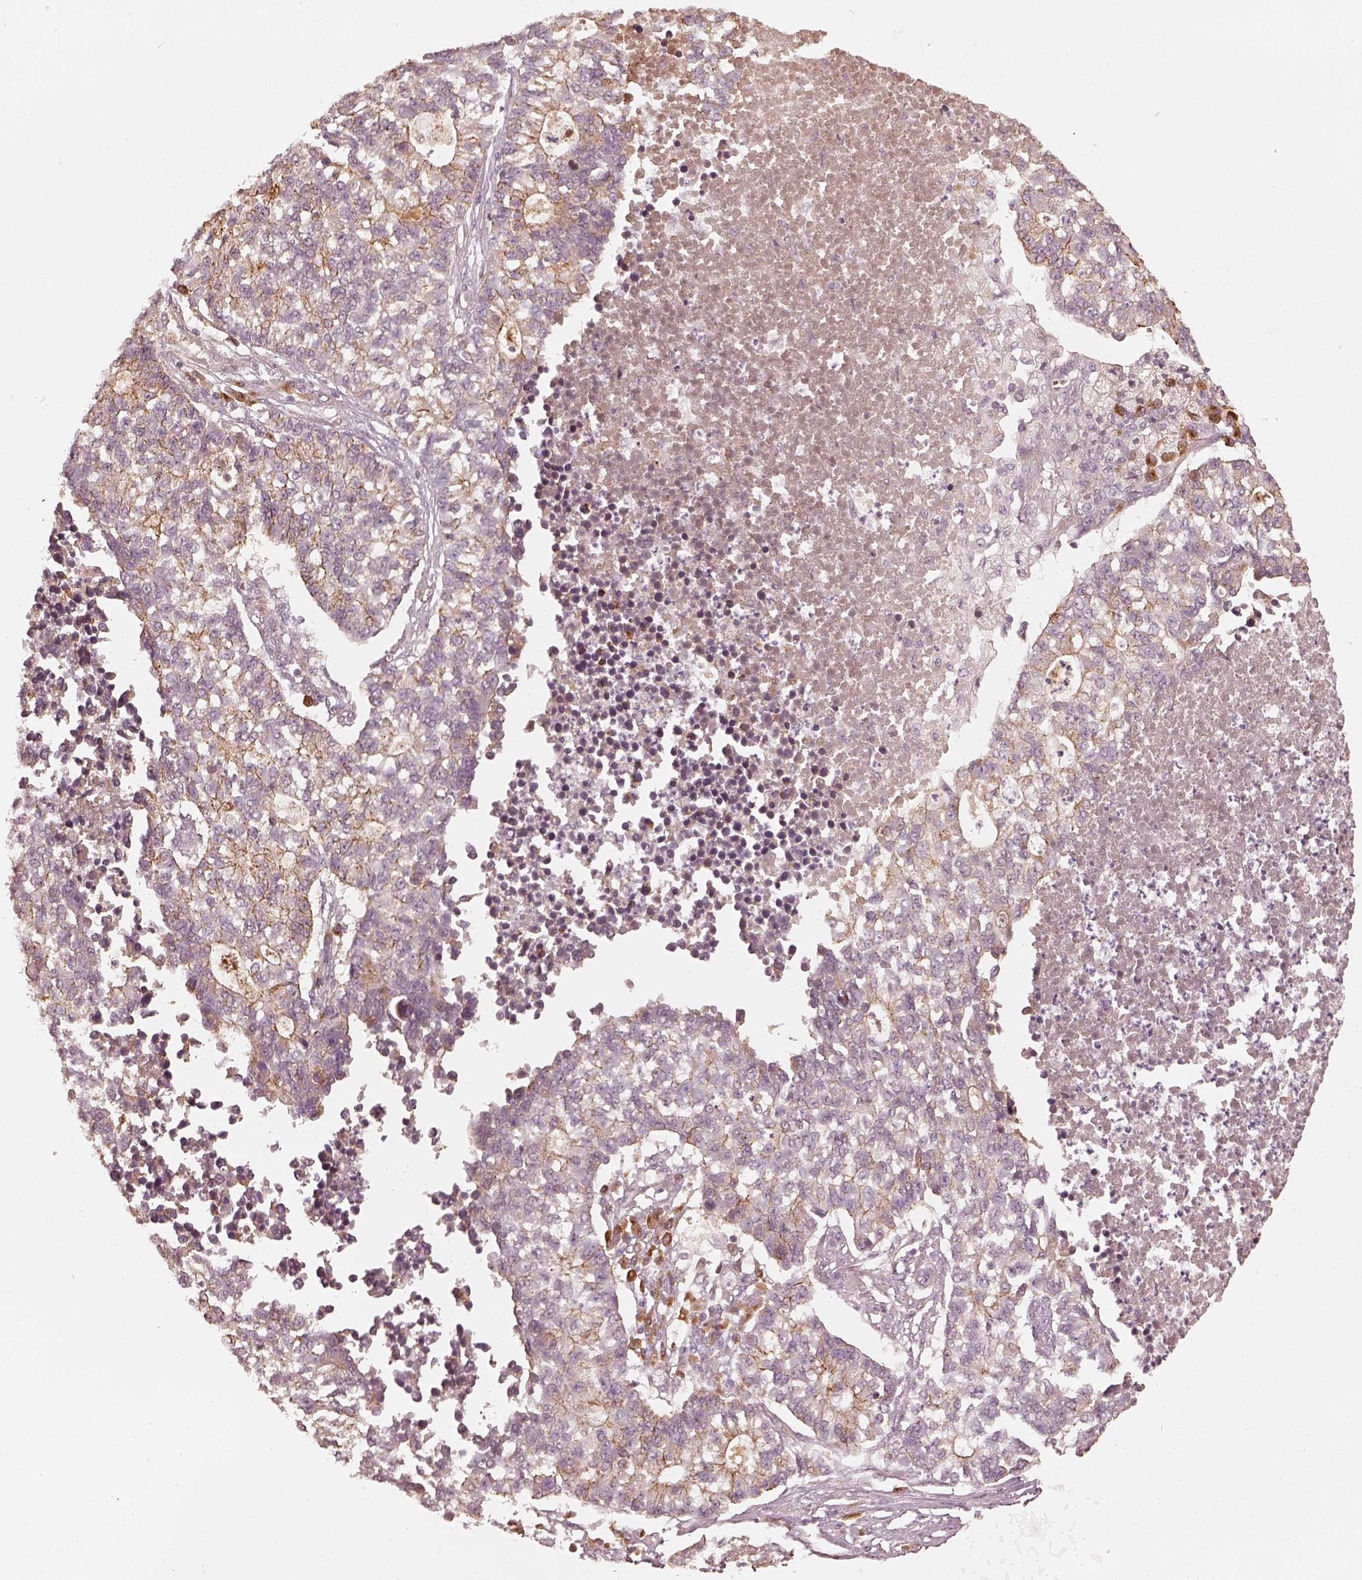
{"staining": {"intensity": "moderate", "quantity": "25%-75%", "location": "cytoplasmic/membranous"}, "tissue": "lung cancer", "cell_type": "Tumor cells", "image_type": "cancer", "snomed": [{"axis": "morphology", "description": "Adenocarcinoma, NOS"}, {"axis": "topography", "description": "Lung"}], "caption": "This is an image of immunohistochemistry staining of lung cancer, which shows moderate expression in the cytoplasmic/membranous of tumor cells.", "gene": "GORASP2", "patient": {"sex": "male", "age": 57}}